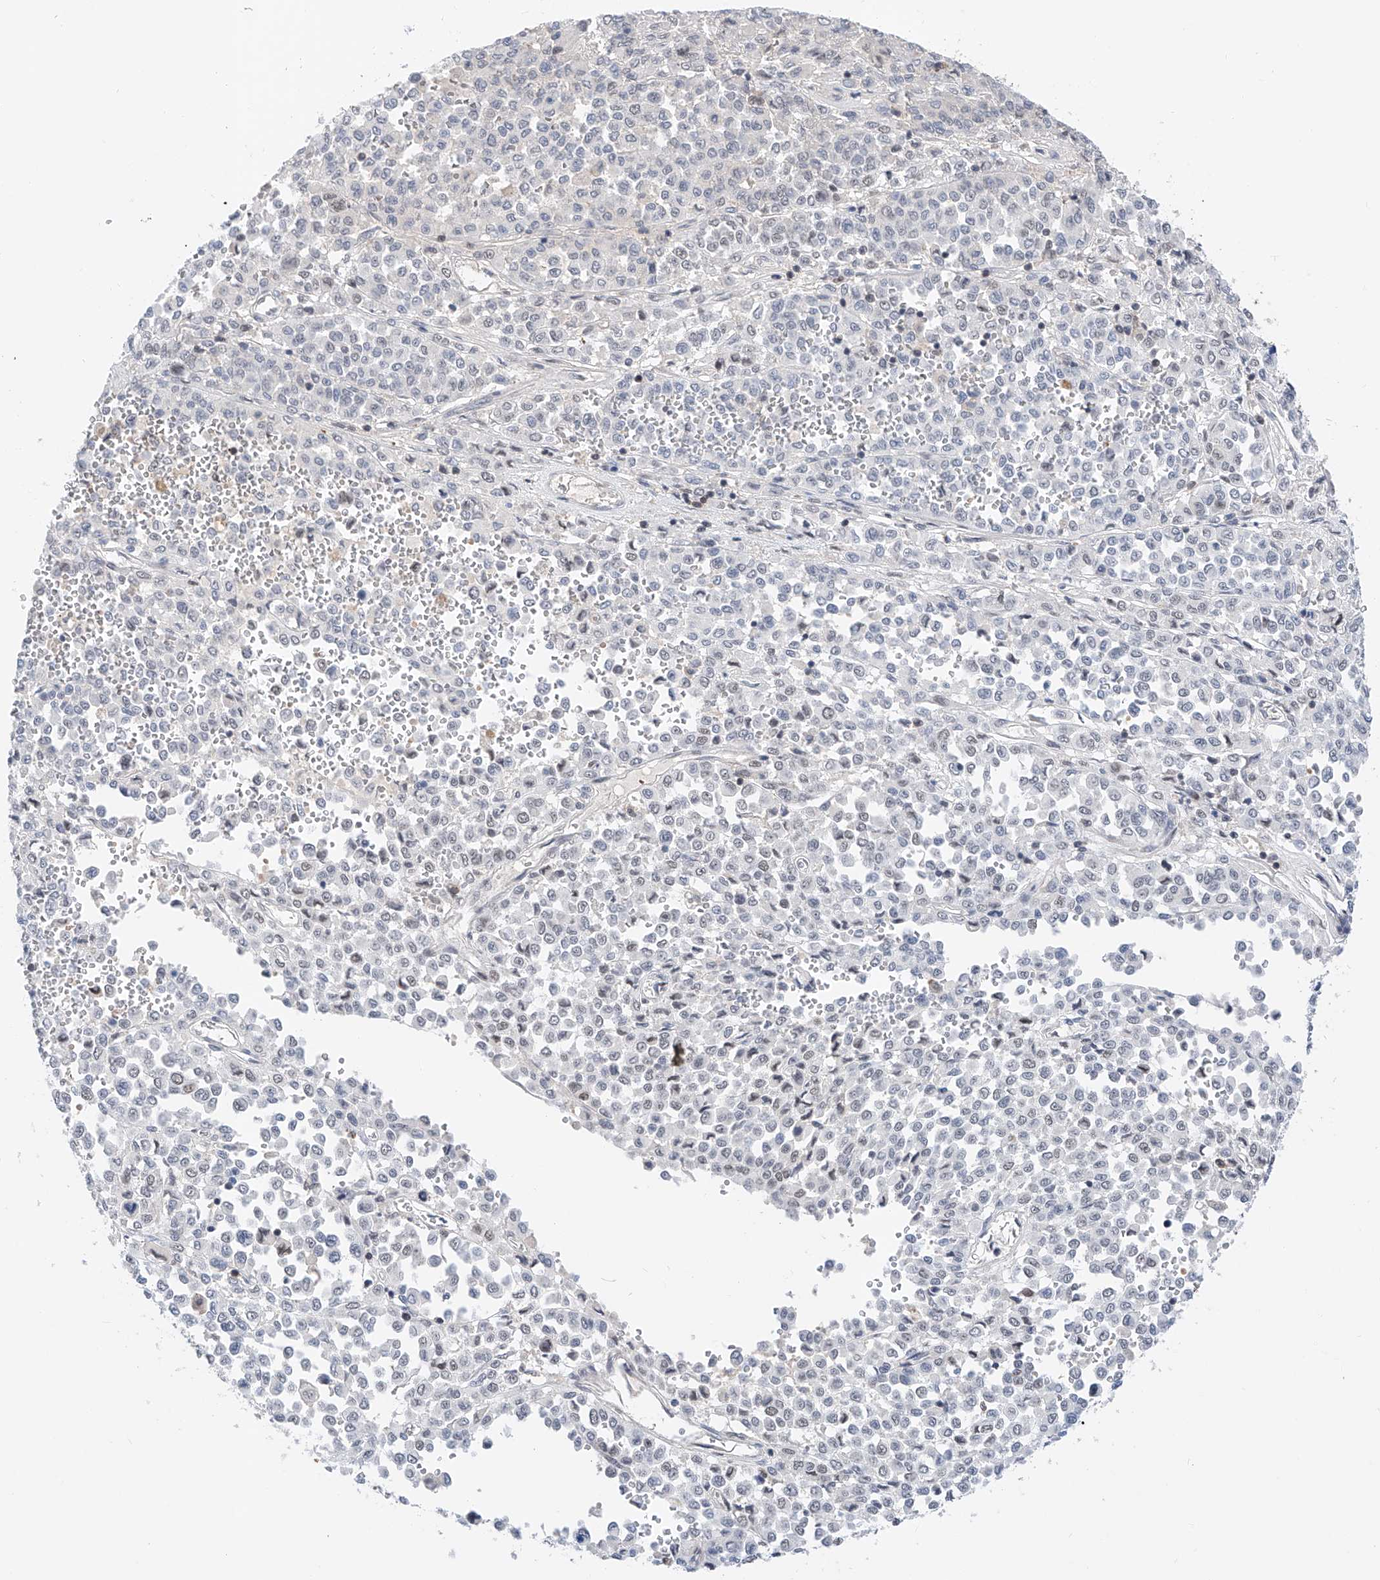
{"staining": {"intensity": "negative", "quantity": "none", "location": "none"}, "tissue": "melanoma", "cell_type": "Tumor cells", "image_type": "cancer", "snomed": [{"axis": "morphology", "description": "Malignant melanoma, Metastatic site"}, {"axis": "topography", "description": "Pancreas"}], "caption": "Immunohistochemical staining of melanoma shows no significant expression in tumor cells.", "gene": "SNRNP200", "patient": {"sex": "female", "age": 30}}